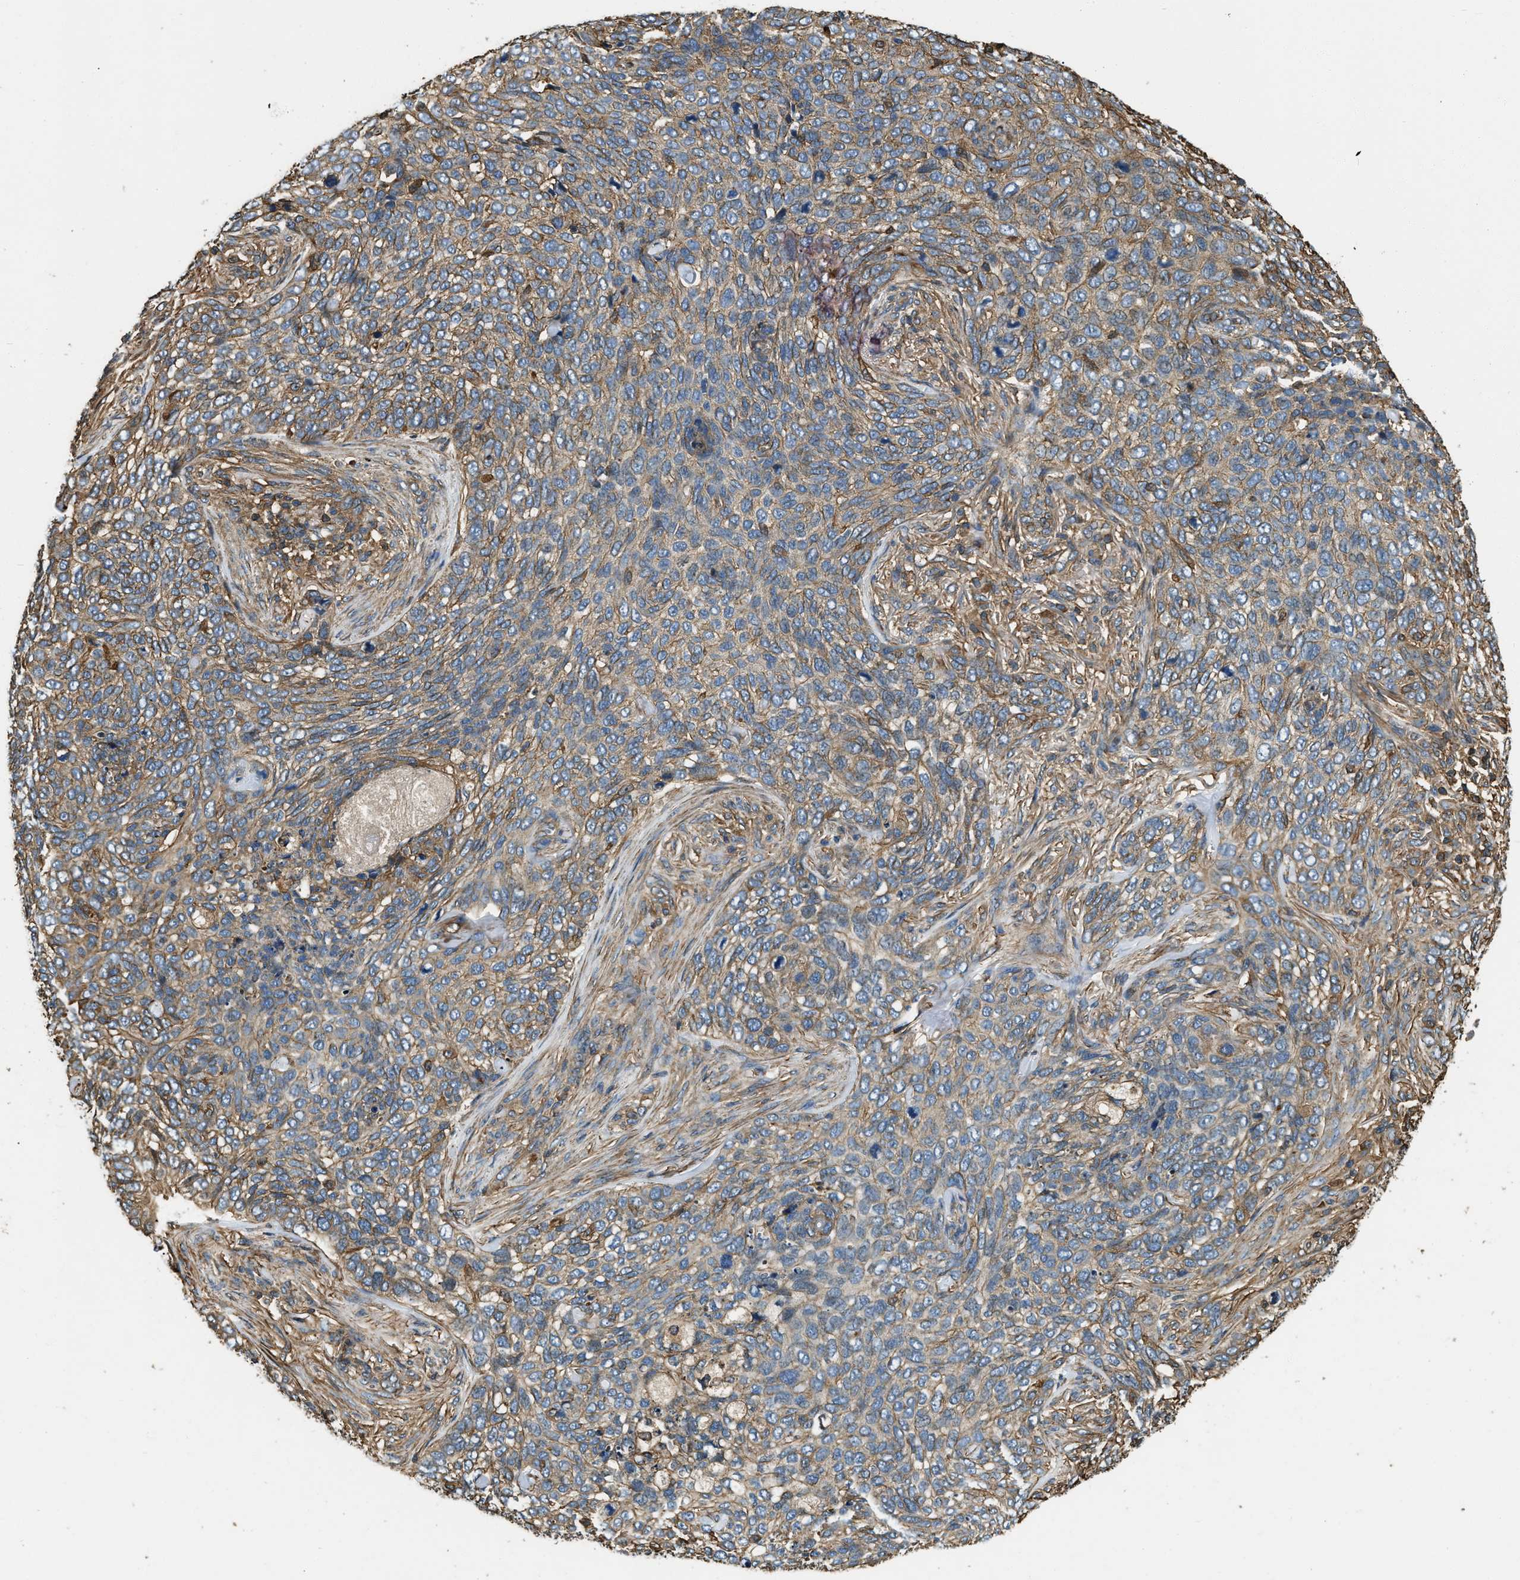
{"staining": {"intensity": "moderate", "quantity": ">75%", "location": "cytoplasmic/membranous"}, "tissue": "skin cancer", "cell_type": "Tumor cells", "image_type": "cancer", "snomed": [{"axis": "morphology", "description": "Basal cell carcinoma"}, {"axis": "topography", "description": "Skin"}], "caption": "Immunohistochemistry (IHC) (DAB (3,3'-diaminobenzidine)) staining of skin basal cell carcinoma demonstrates moderate cytoplasmic/membranous protein staining in approximately >75% of tumor cells. (Brightfield microscopy of DAB IHC at high magnification).", "gene": "YARS1", "patient": {"sex": "female", "age": 64}}